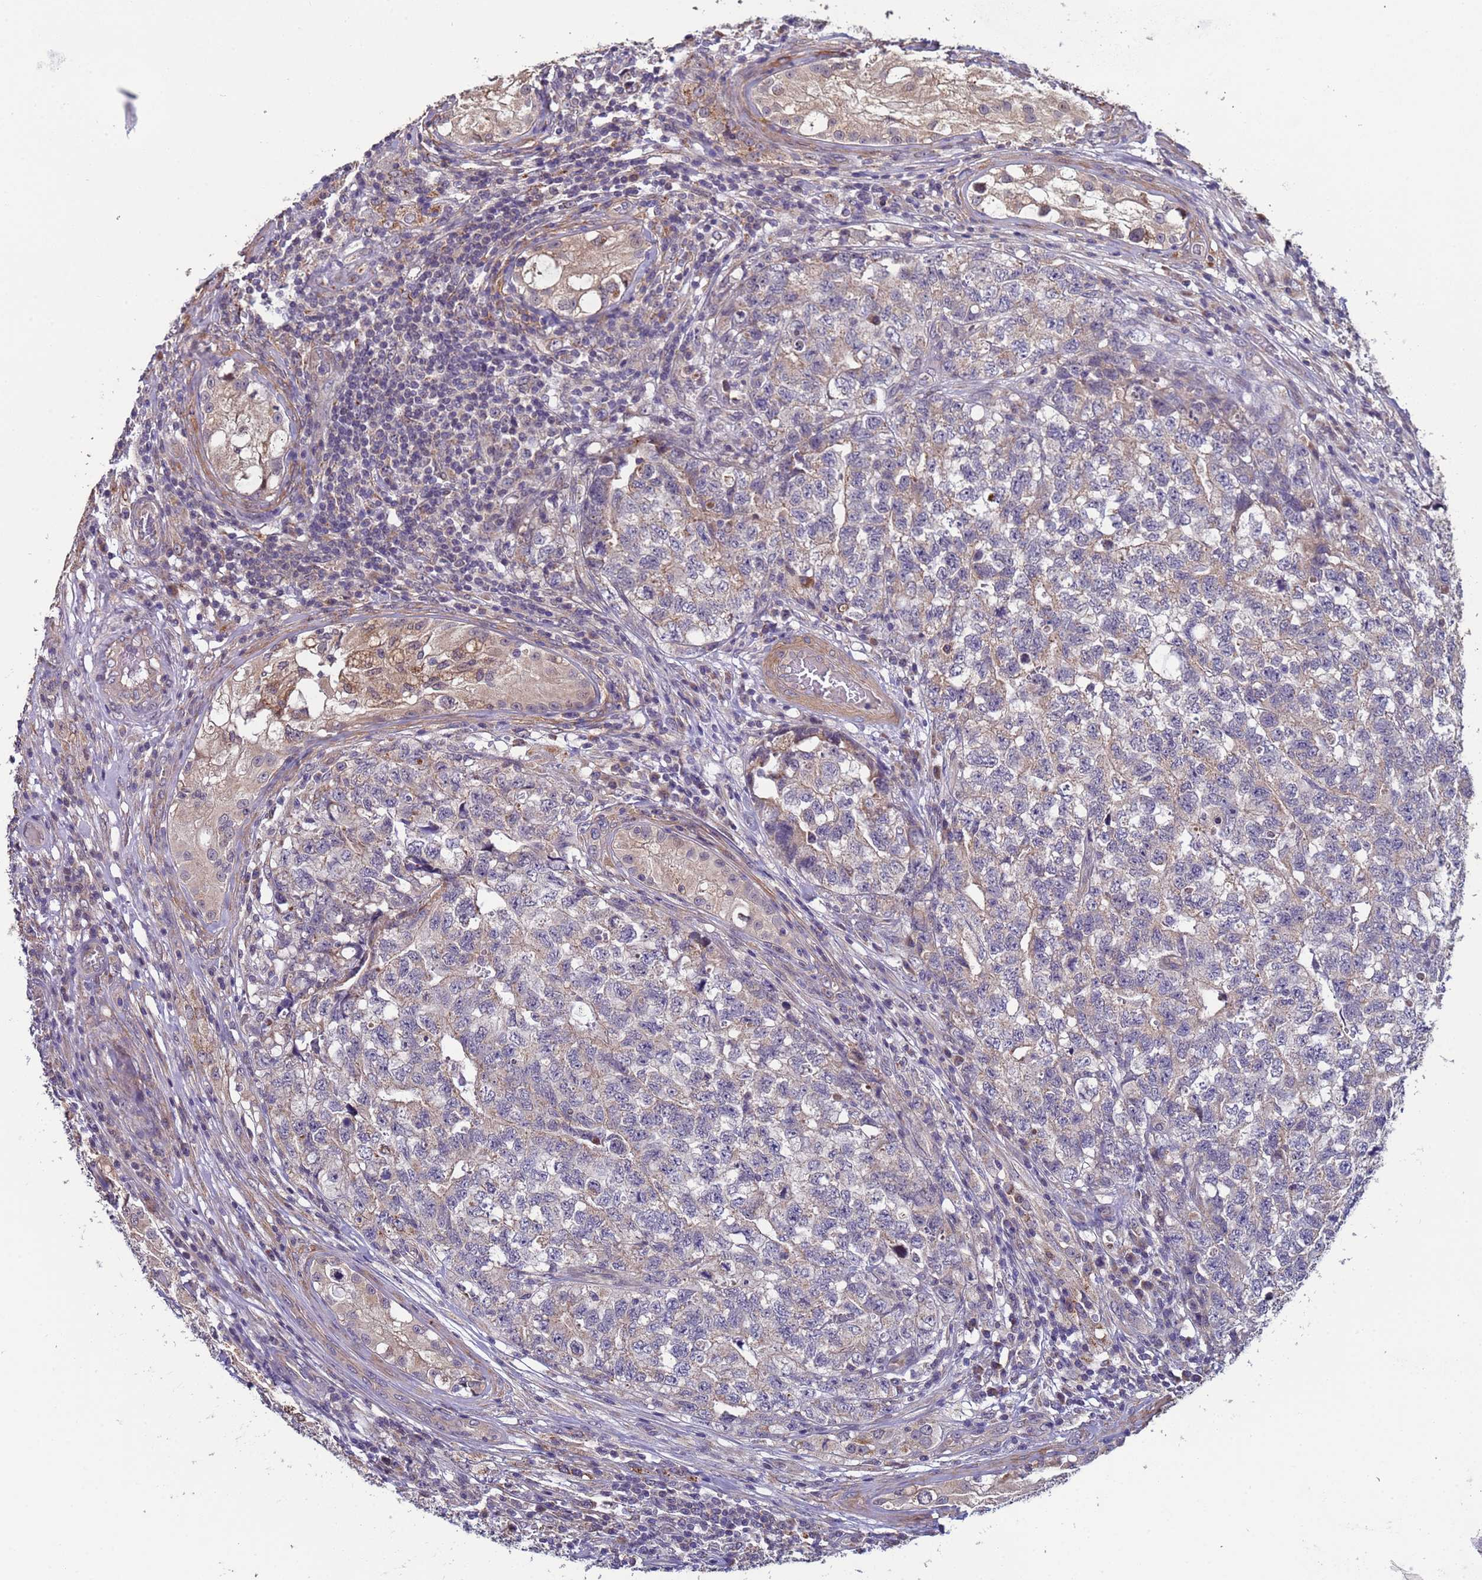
{"staining": {"intensity": "weak", "quantity": "<25%", "location": "cytoplasmic/membranous"}, "tissue": "testis cancer", "cell_type": "Tumor cells", "image_type": "cancer", "snomed": [{"axis": "morphology", "description": "Carcinoma, Embryonal, NOS"}, {"axis": "topography", "description": "Testis"}], "caption": "Tumor cells are negative for protein expression in human embryonal carcinoma (testis).", "gene": "CLHC1", "patient": {"sex": "male", "age": 31}}